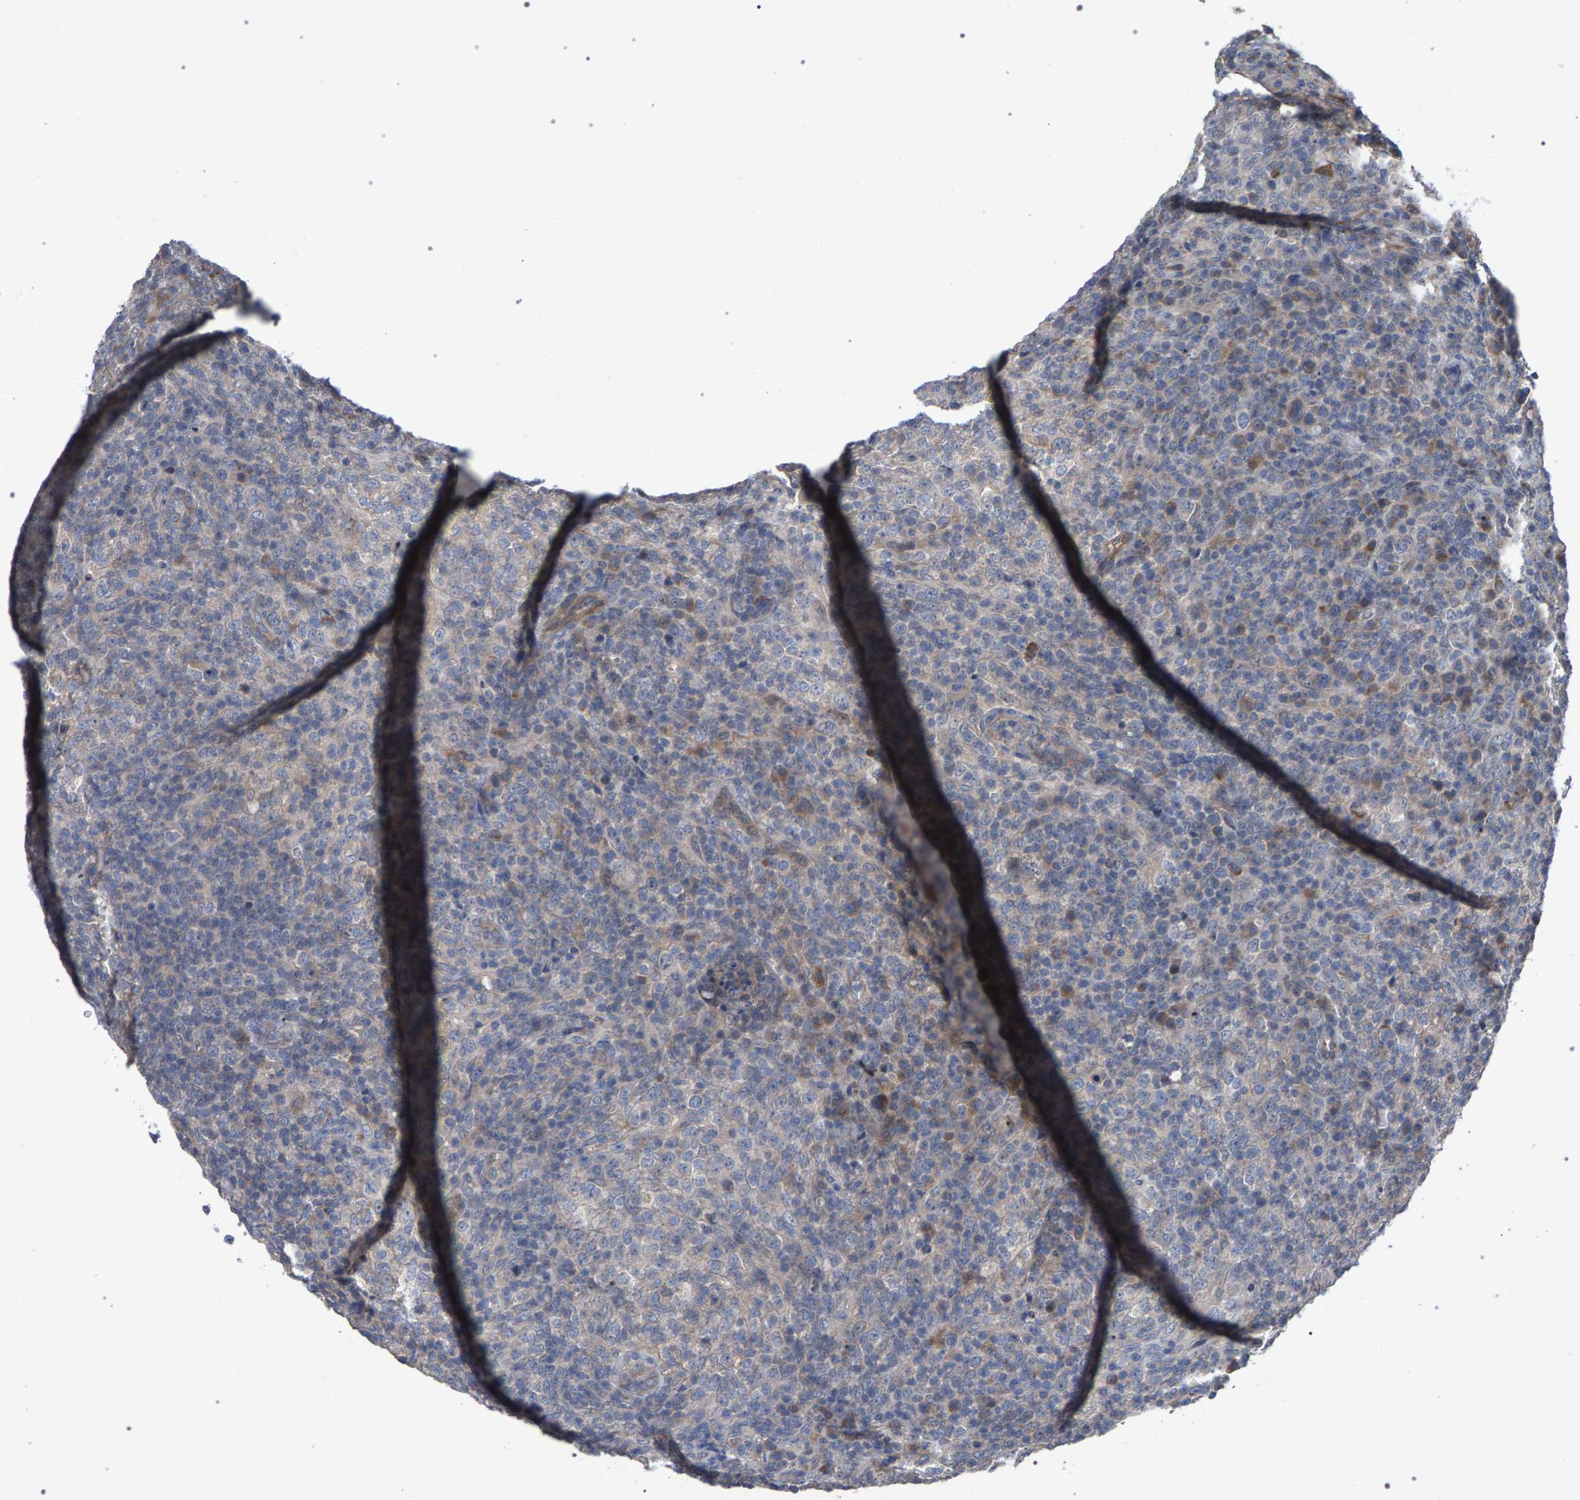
{"staining": {"intensity": "negative", "quantity": "none", "location": "none"}, "tissue": "lymphoma", "cell_type": "Tumor cells", "image_type": "cancer", "snomed": [{"axis": "morphology", "description": "Malignant lymphoma, non-Hodgkin's type, High grade"}, {"axis": "topography", "description": "Lymph node"}], "caption": "IHC histopathology image of human lymphoma stained for a protein (brown), which demonstrates no expression in tumor cells. (DAB (3,3'-diaminobenzidine) immunohistochemistry visualized using brightfield microscopy, high magnification).", "gene": "SLC4A4", "patient": {"sex": "female", "age": 76}}